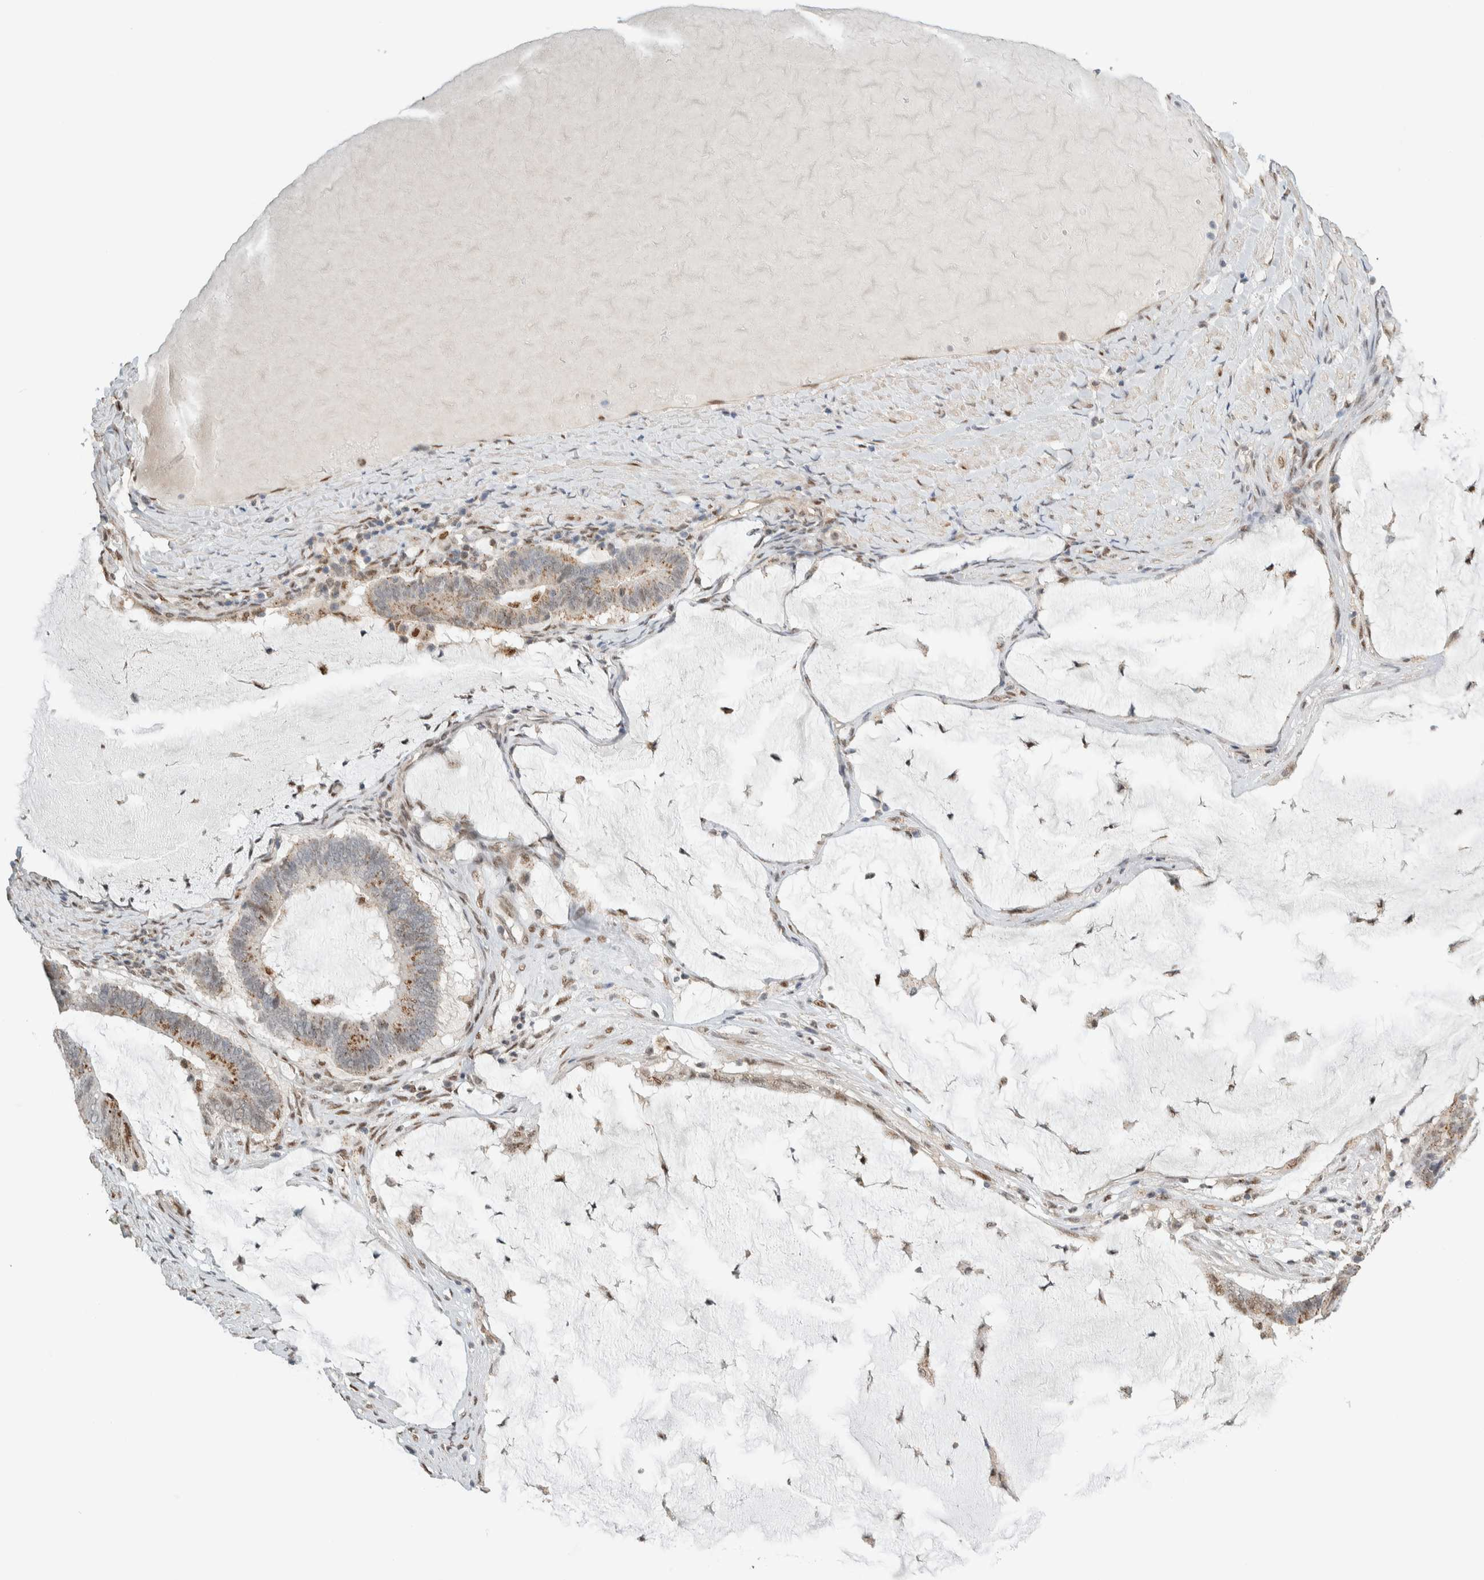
{"staining": {"intensity": "weak", "quantity": "25%-75%", "location": "cytoplasmic/membranous,nuclear"}, "tissue": "ovarian cancer", "cell_type": "Tumor cells", "image_type": "cancer", "snomed": [{"axis": "morphology", "description": "Cystadenocarcinoma, mucinous, NOS"}, {"axis": "topography", "description": "Ovary"}], "caption": "Immunohistochemistry (IHC) (DAB (3,3'-diaminobenzidine)) staining of human ovarian mucinous cystadenocarcinoma shows weak cytoplasmic/membranous and nuclear protein expression in about 25%-75% of tumor cells.", "gene": "TFE3", "patient": {"sex": "female", "age": 61}}